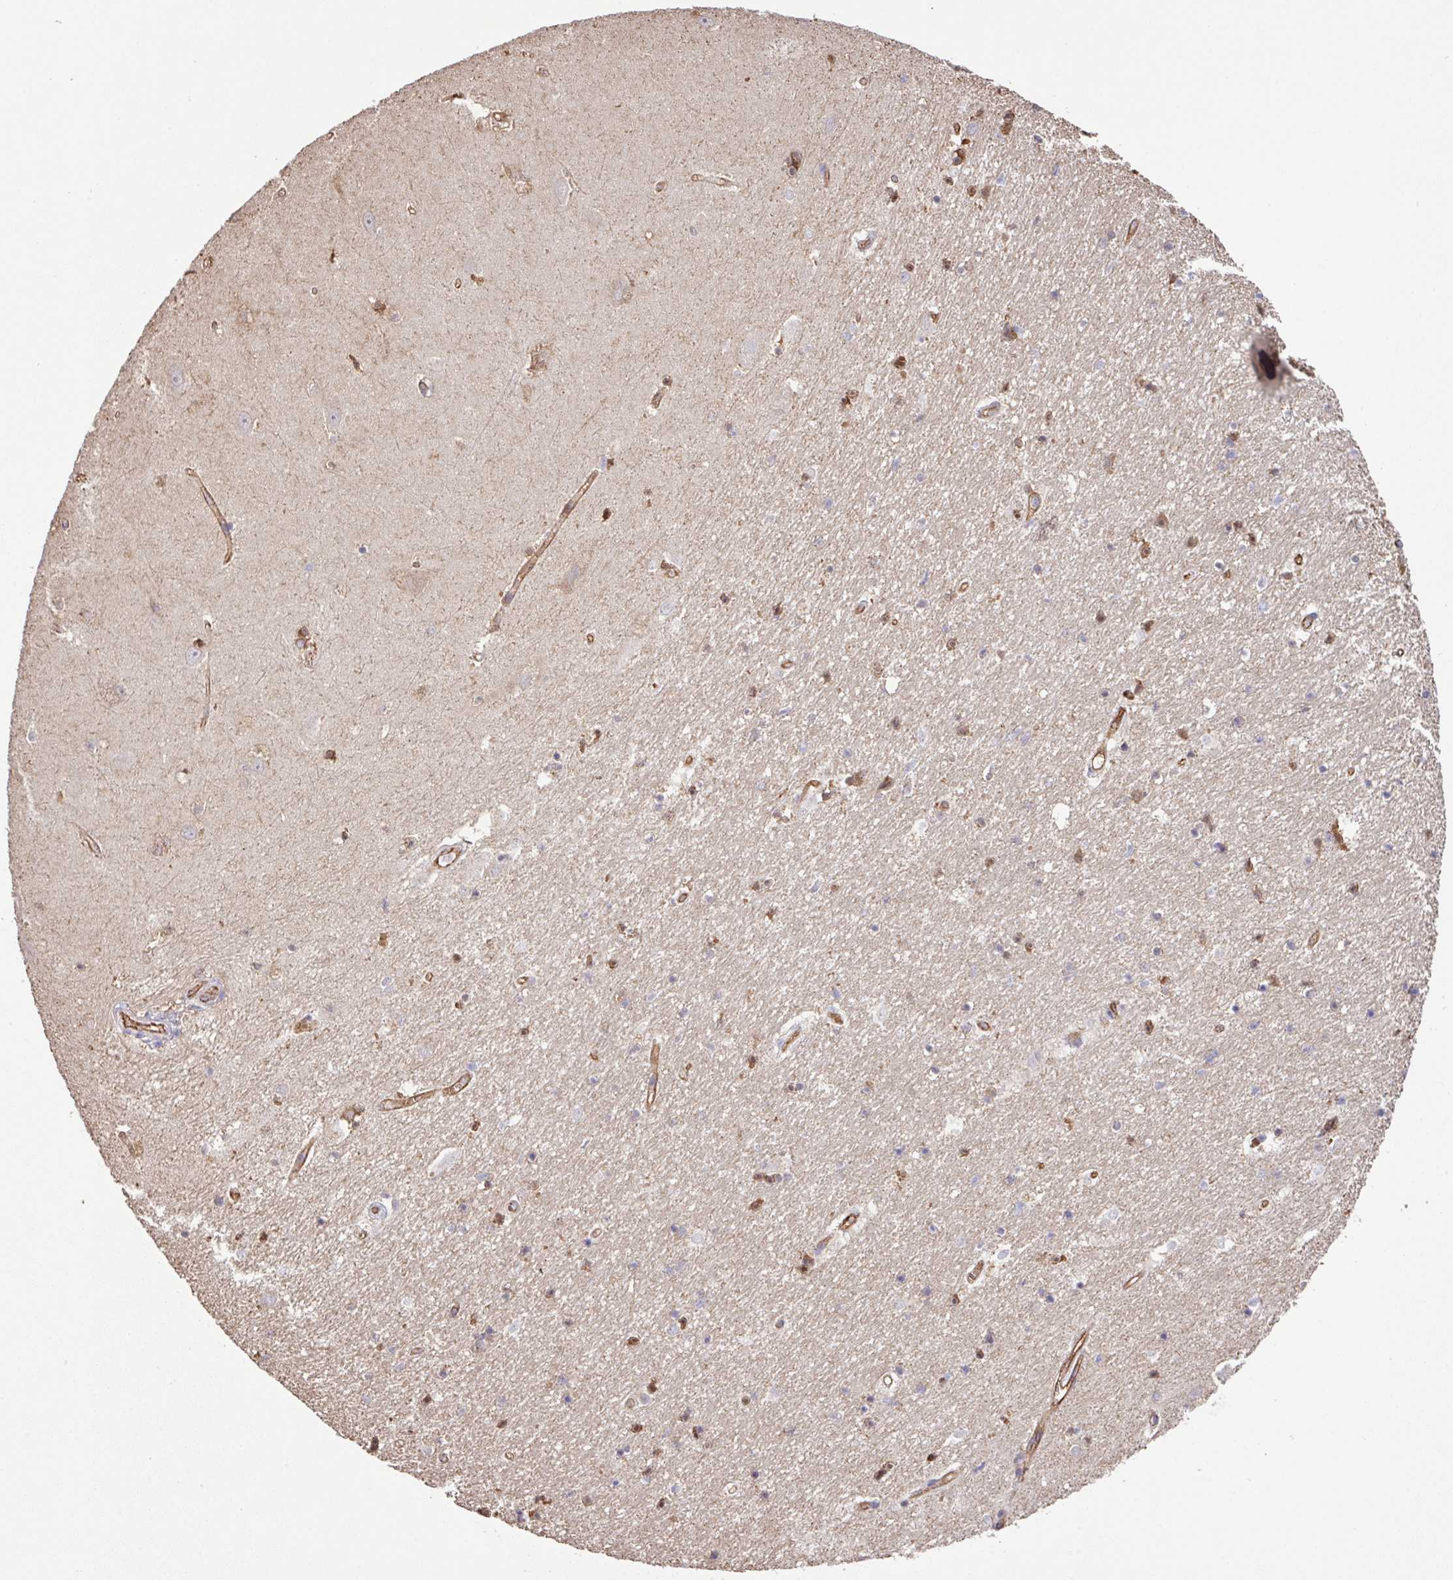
{"staining": {"intensity": "moderate", "quantity": "<25%", "location": "cytoplasmic/membranous"}, "tissue": "hippocampus", "cell_type": "Glial cells", "image_type": "normal", "snomed": [{"axis": "morphology", "description": "Normal tissue, NOS"}, {"axis": "topography", "description": "Hippocampus"}], "caption": "Immunohistochemistry of benign hippocampus reveals low levels of moderate cytoplasmic/membranous positivity in about <25% of glial cells.", "gene": "LRRC53", "patient": {"sex": "female", "age": 64}}